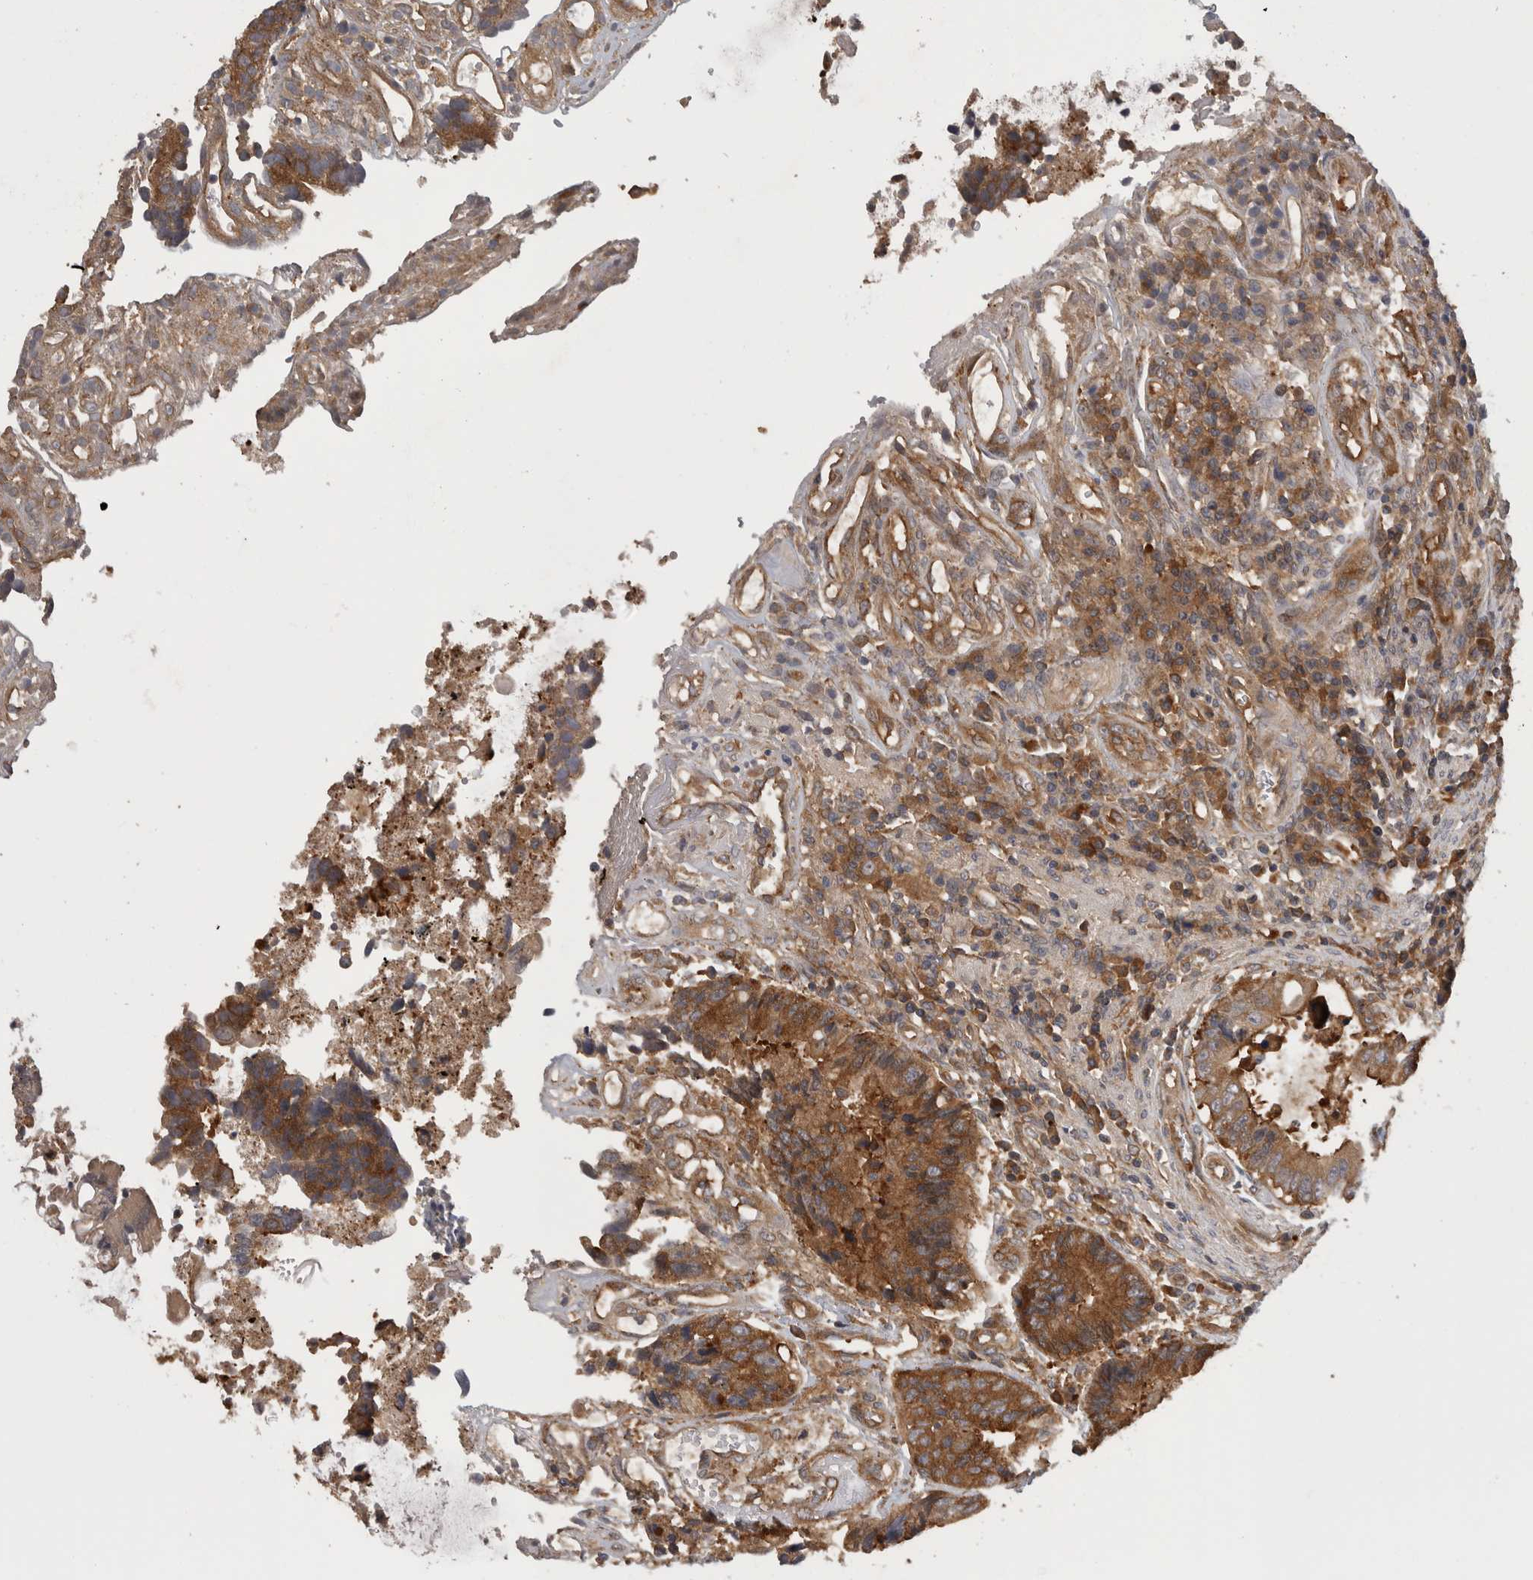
{"staining": {"intensity": "moderate", "quantity": ">75%", "location": "cytoplasmic/membranous"}, "tissue": "colorectal cancer", "cell_type": "Tumor cells", "image_type": "cancer", "snomed": [{"axis": "morphology", "description": "Adenocarcinoma, NOS"}, {"axis": "topography", "description": "Rectum"}], "caption": "Immunohistochemistry micrograph of colorectal cancer (adenocarcinoma) stained for a protein (brown), which displays medium levels of moderate cytoplasmic/membranous positivity in about >75% of tumor cells.", "gene": "SMCR8", "patient": {"sex": "male", "age": 84}}